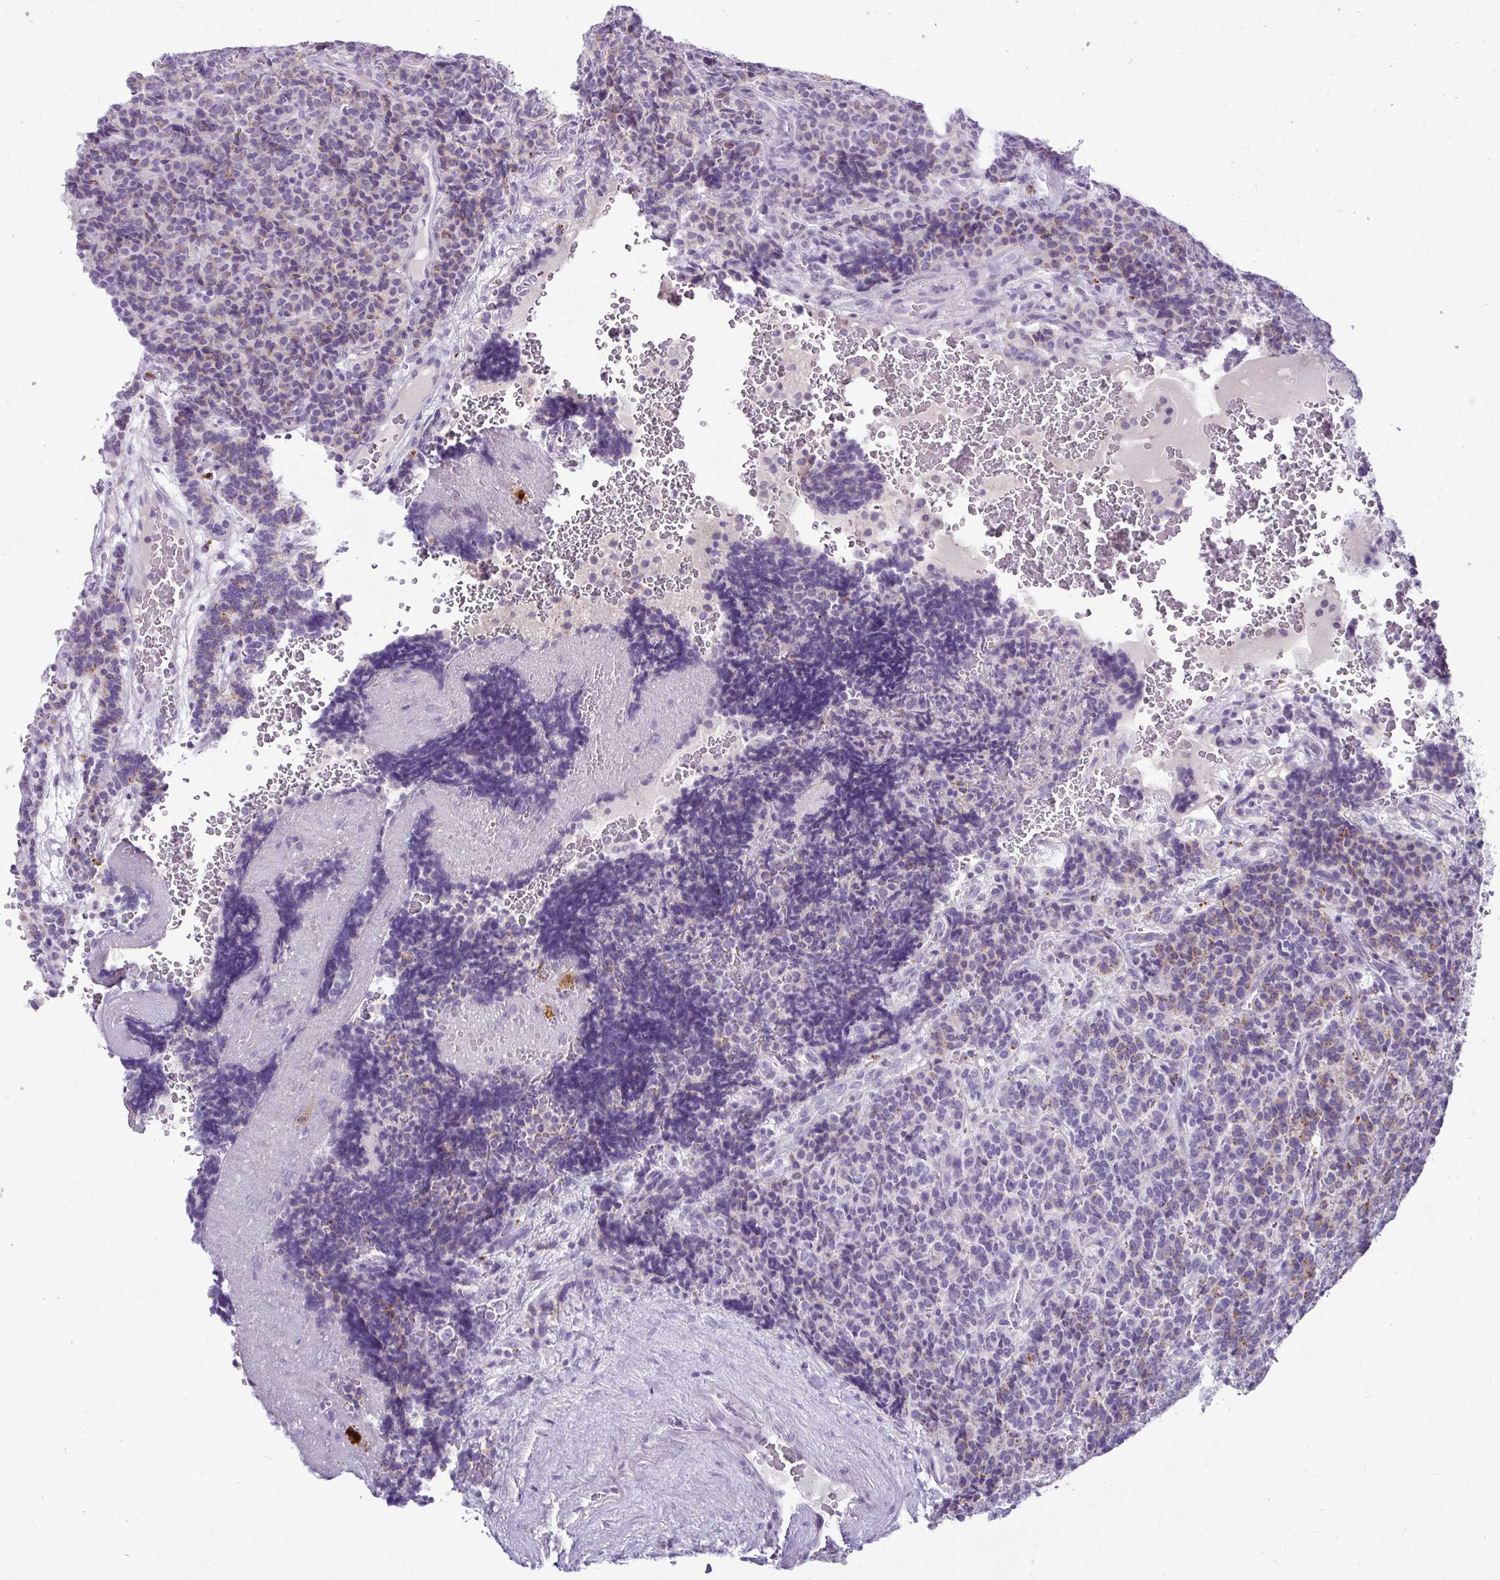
{"staining": {"intensity": "weak", "quantity": ">75%", "location": "cytoplasmic/membranous"}, "tissue": "carcinoid", "cell_type": "Tumor cells", "image_type": "cancer", "snomed": [{"axis": "morphology", "description": "Carcinoid, malignant, NOS"}, {"axis": "topography", "description": "Pancreas"}], "caption": "IHC of malignant carcinoid exhibits low levels of weak cytoplasmic/membranous staining in approximately >75% of tumor cells.", "gene": "CTSZ", "patient": {"sex": "male", "age": 36}}